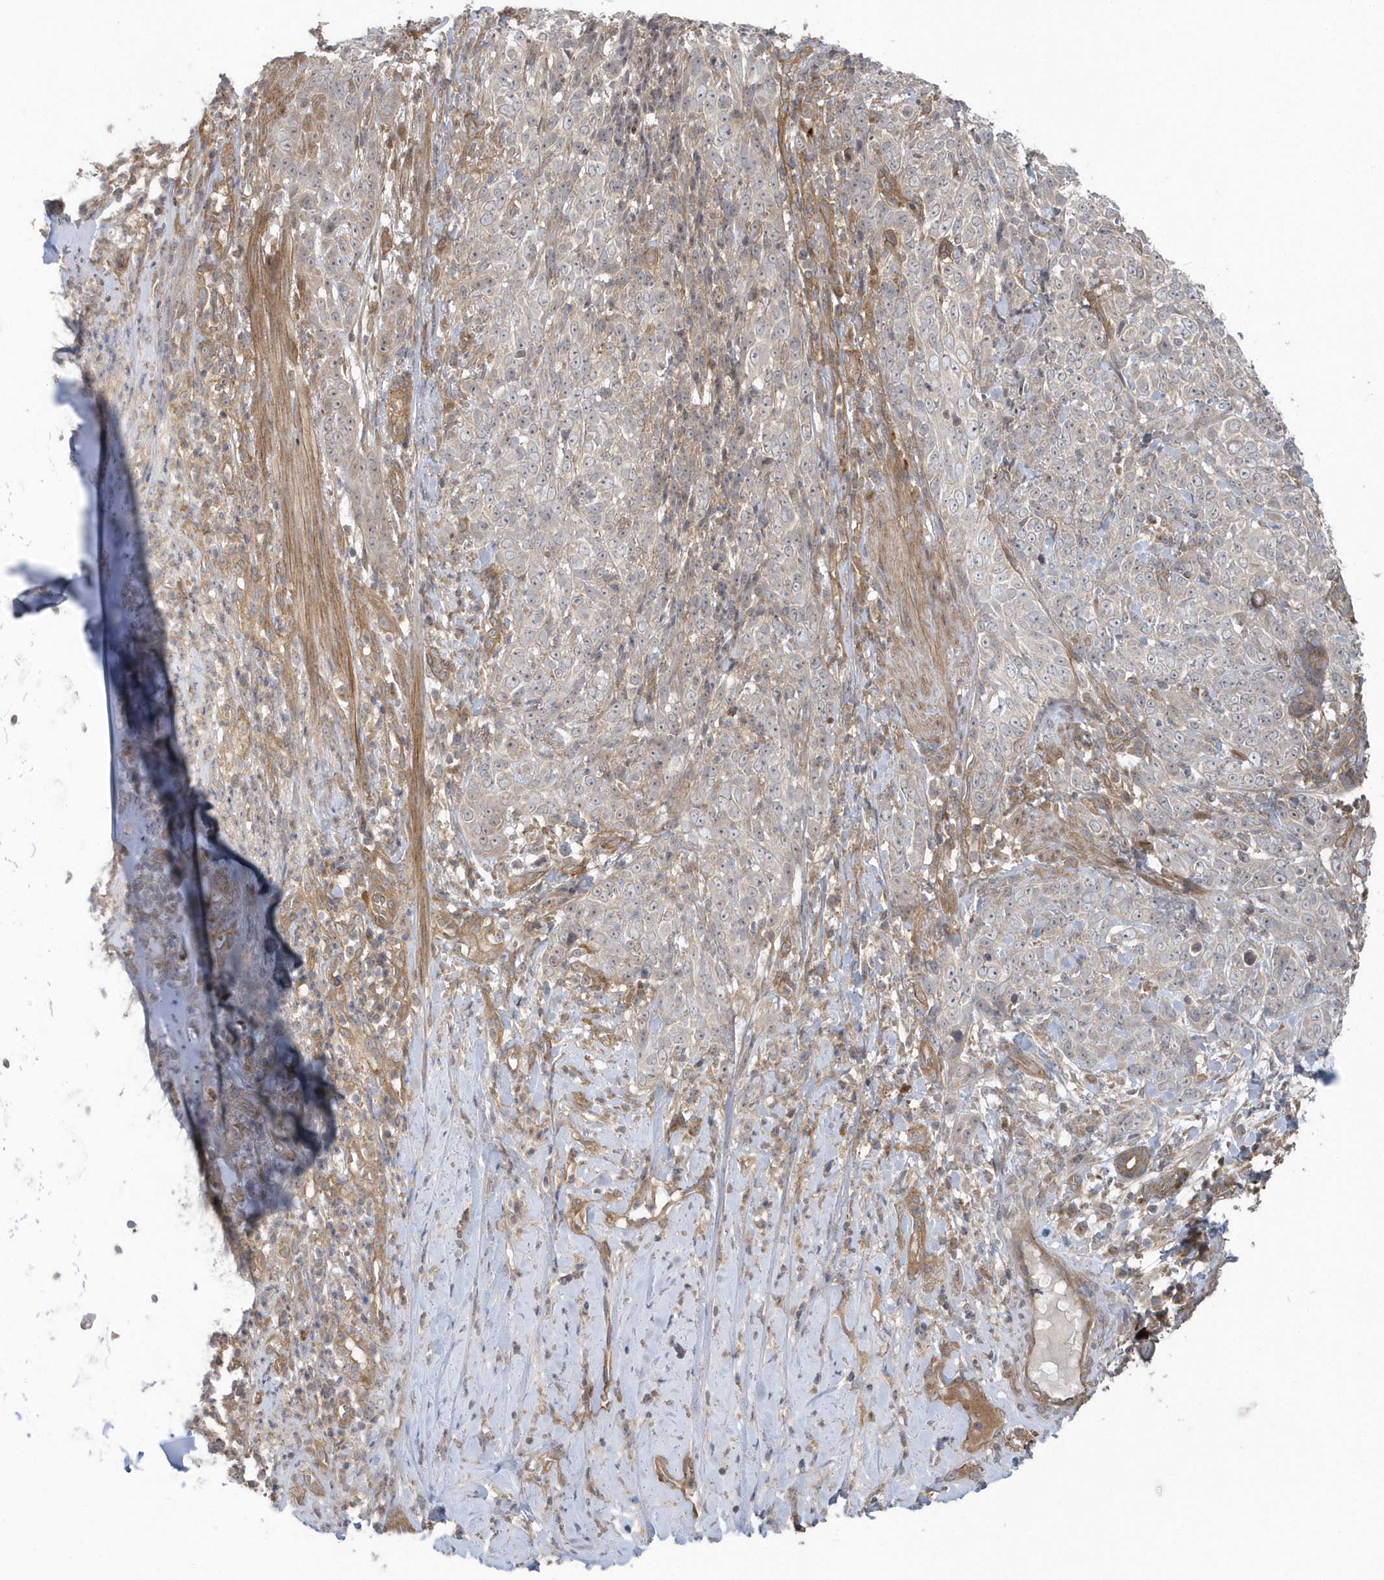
{"staining": {"intensity": "strong", "quantity": ">75%", "location": "cytoplasmic/membranous"}, "tissue": "adipose tissue", "cell_type": "Adipocytes", "image_type": "normal", "snomed": [{"axis": "morphology", "description": "Normal tissue, NOS"}, {"axis": "morphology", "description": "Basal cell carcinoma"}, {"axis": "topography", "description": "Cartilage tissue"}, {"axis": "topography", "description": "Nasopharynx"}, {"axis": "topography", "description": "Oral tissue"}], "caption": "Immunohistochemistry (DAB) staining of normal human adipose tissue reveals strong cytoplasmic/membranous protein staining in about >75% of adipocytes.", "gene": "ACTR1A", "patient": {"sex": "female", "age": 77}}